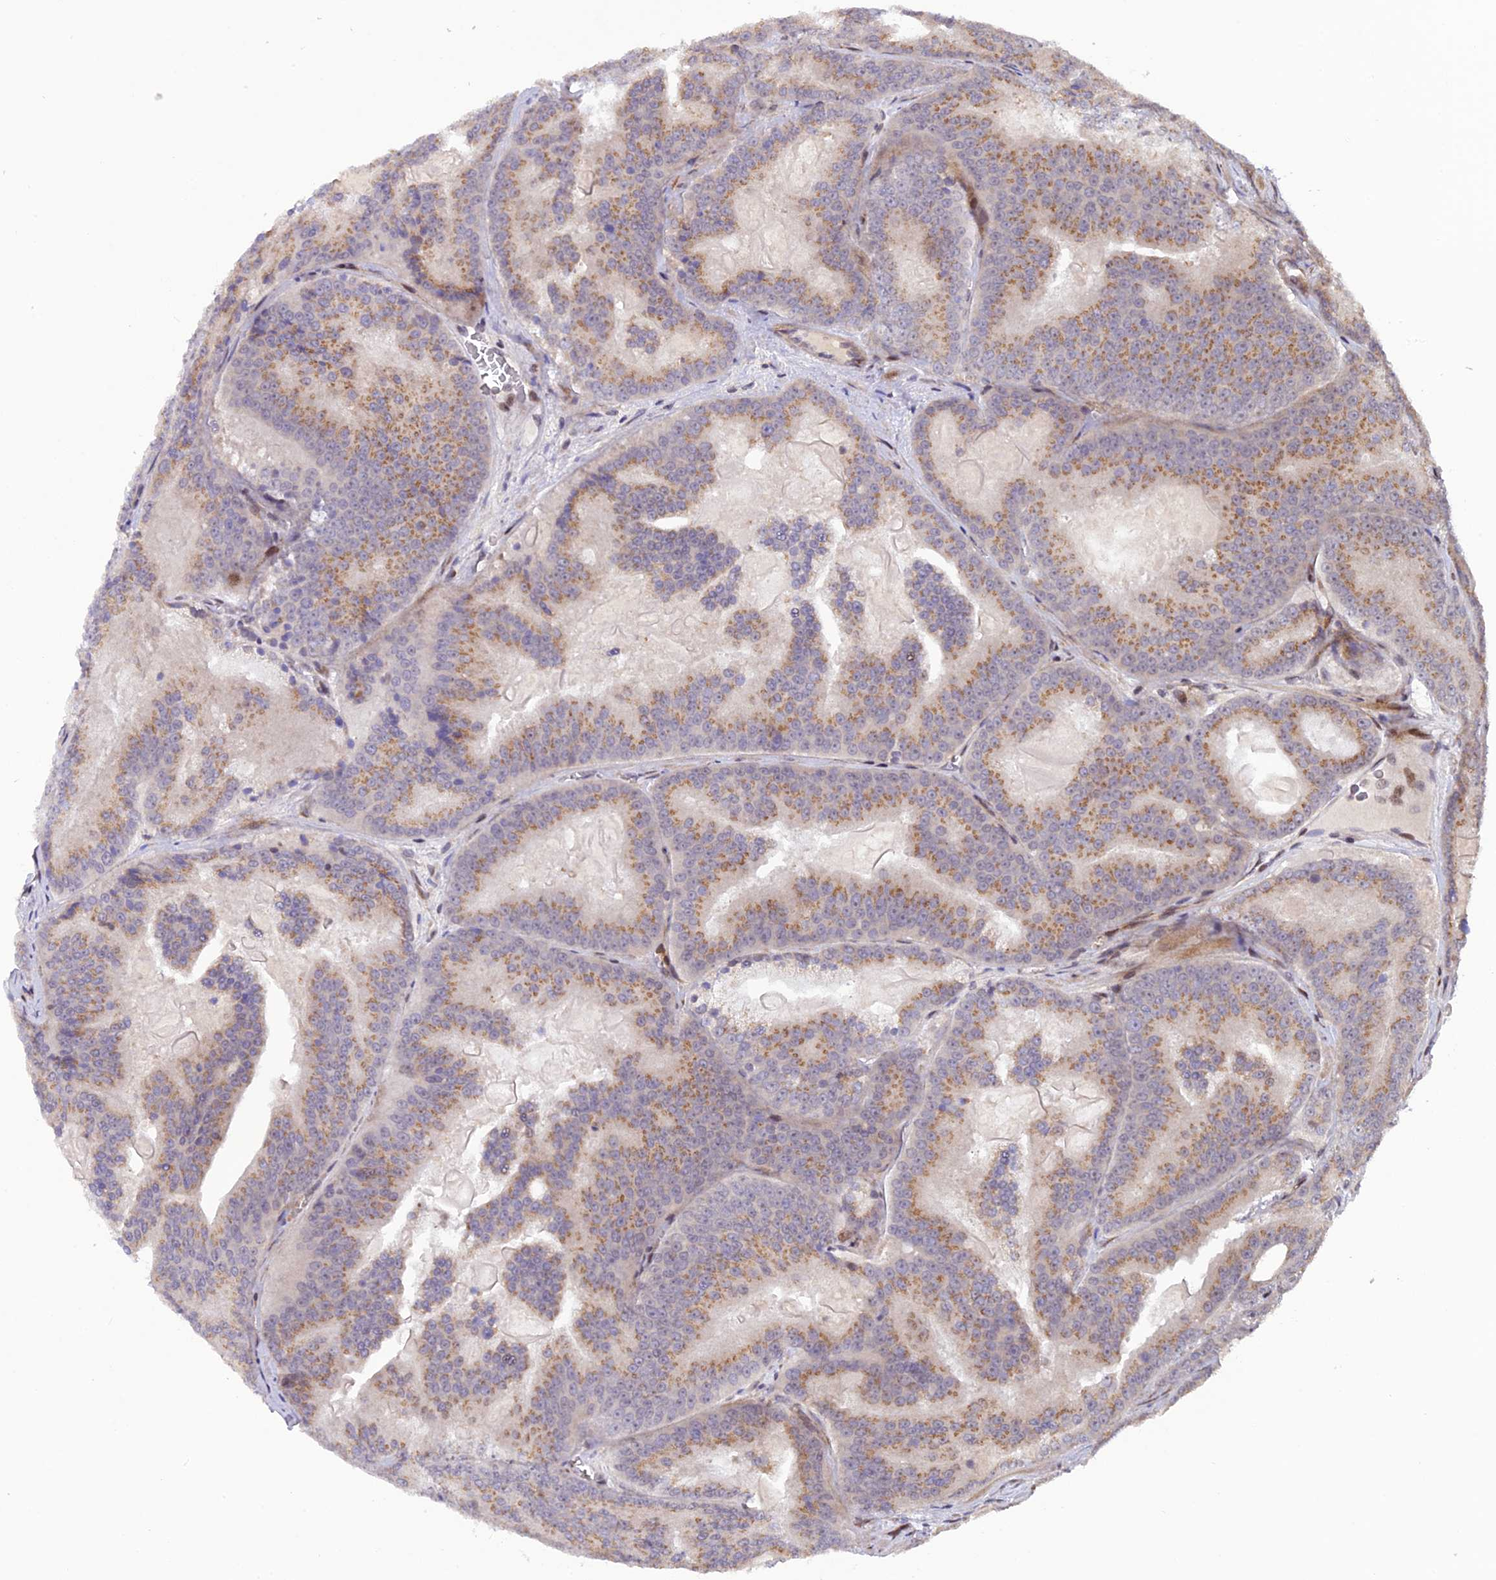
{"staining": {"intensity": "moderate", "quantity": "25%-75%", "location": "cytoplasmic/membranous"}, "tissue": "prostate cancer", "cell_type": "Tumor cells", "image_type": "cancer", "snomed": [{"axis": "morphology", "description": "Adenocarcinoma, High grade"}, {"axis": "topography", "description": "Prostate"}], "caption": "A photomicrograph of prostate cancer (adenocarcinoma (high-grade)) stained for a protein displays moderate cytoplasmic/membranous brown staining in tumor cells.", "gene": "SMIM7", "patient": {"sex": "male", "age": 61}}